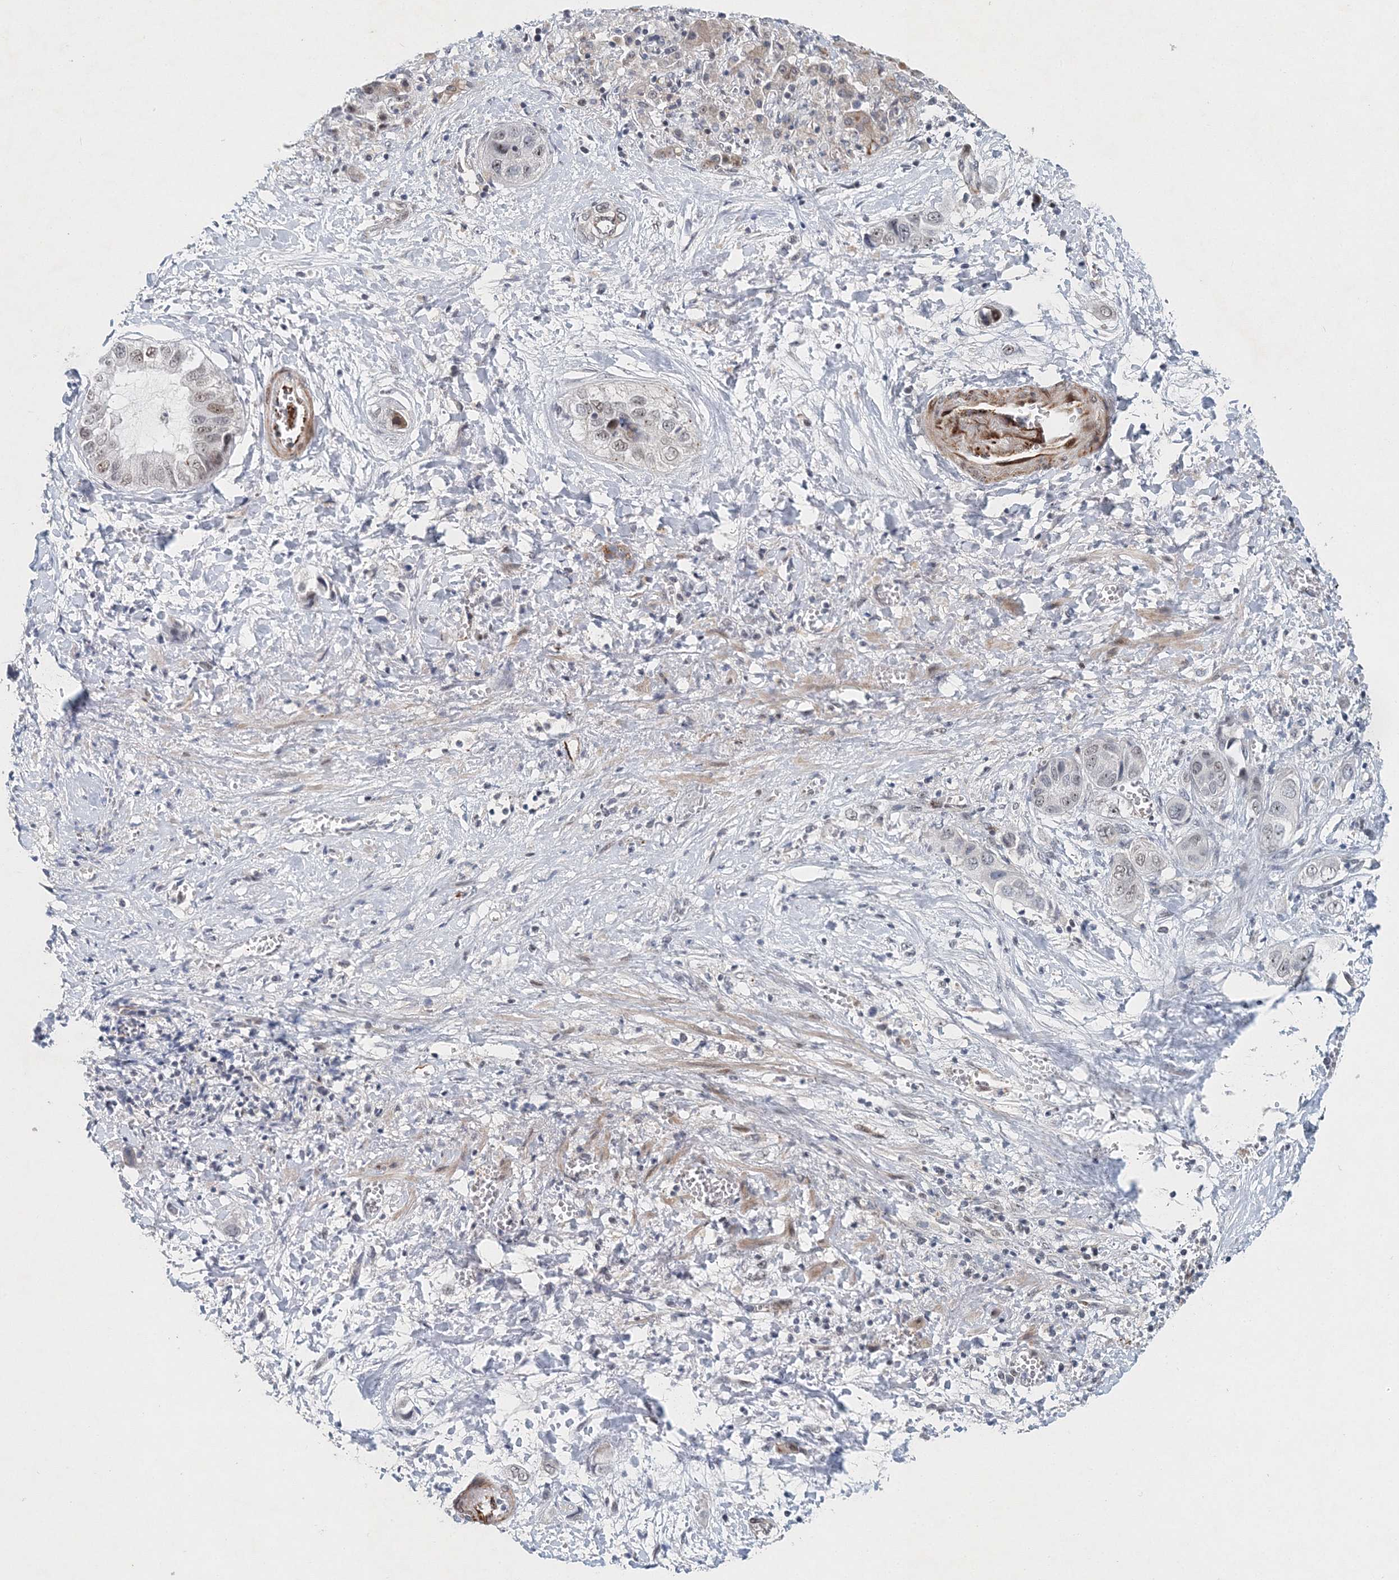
{"staining": {"intensity": "moderate", "quantity": "<25%", "location": "nuclear"}, "tissue": "liver cancer", "cell_type": "Tumor cells", "image_type": "cancer", "snomed": [{"axis": "morphology", "description": "Cholangiocarcinoma"}, {"axis": "topography", "description": "Liver"}], "caption": "The immunohistochemical stain highlights moderate nuclear expression in tumor cells of liver cholangiocarcinoma tissue.", "gene": "UIMC1", "patient": {"sex": "female", "age": 52}}